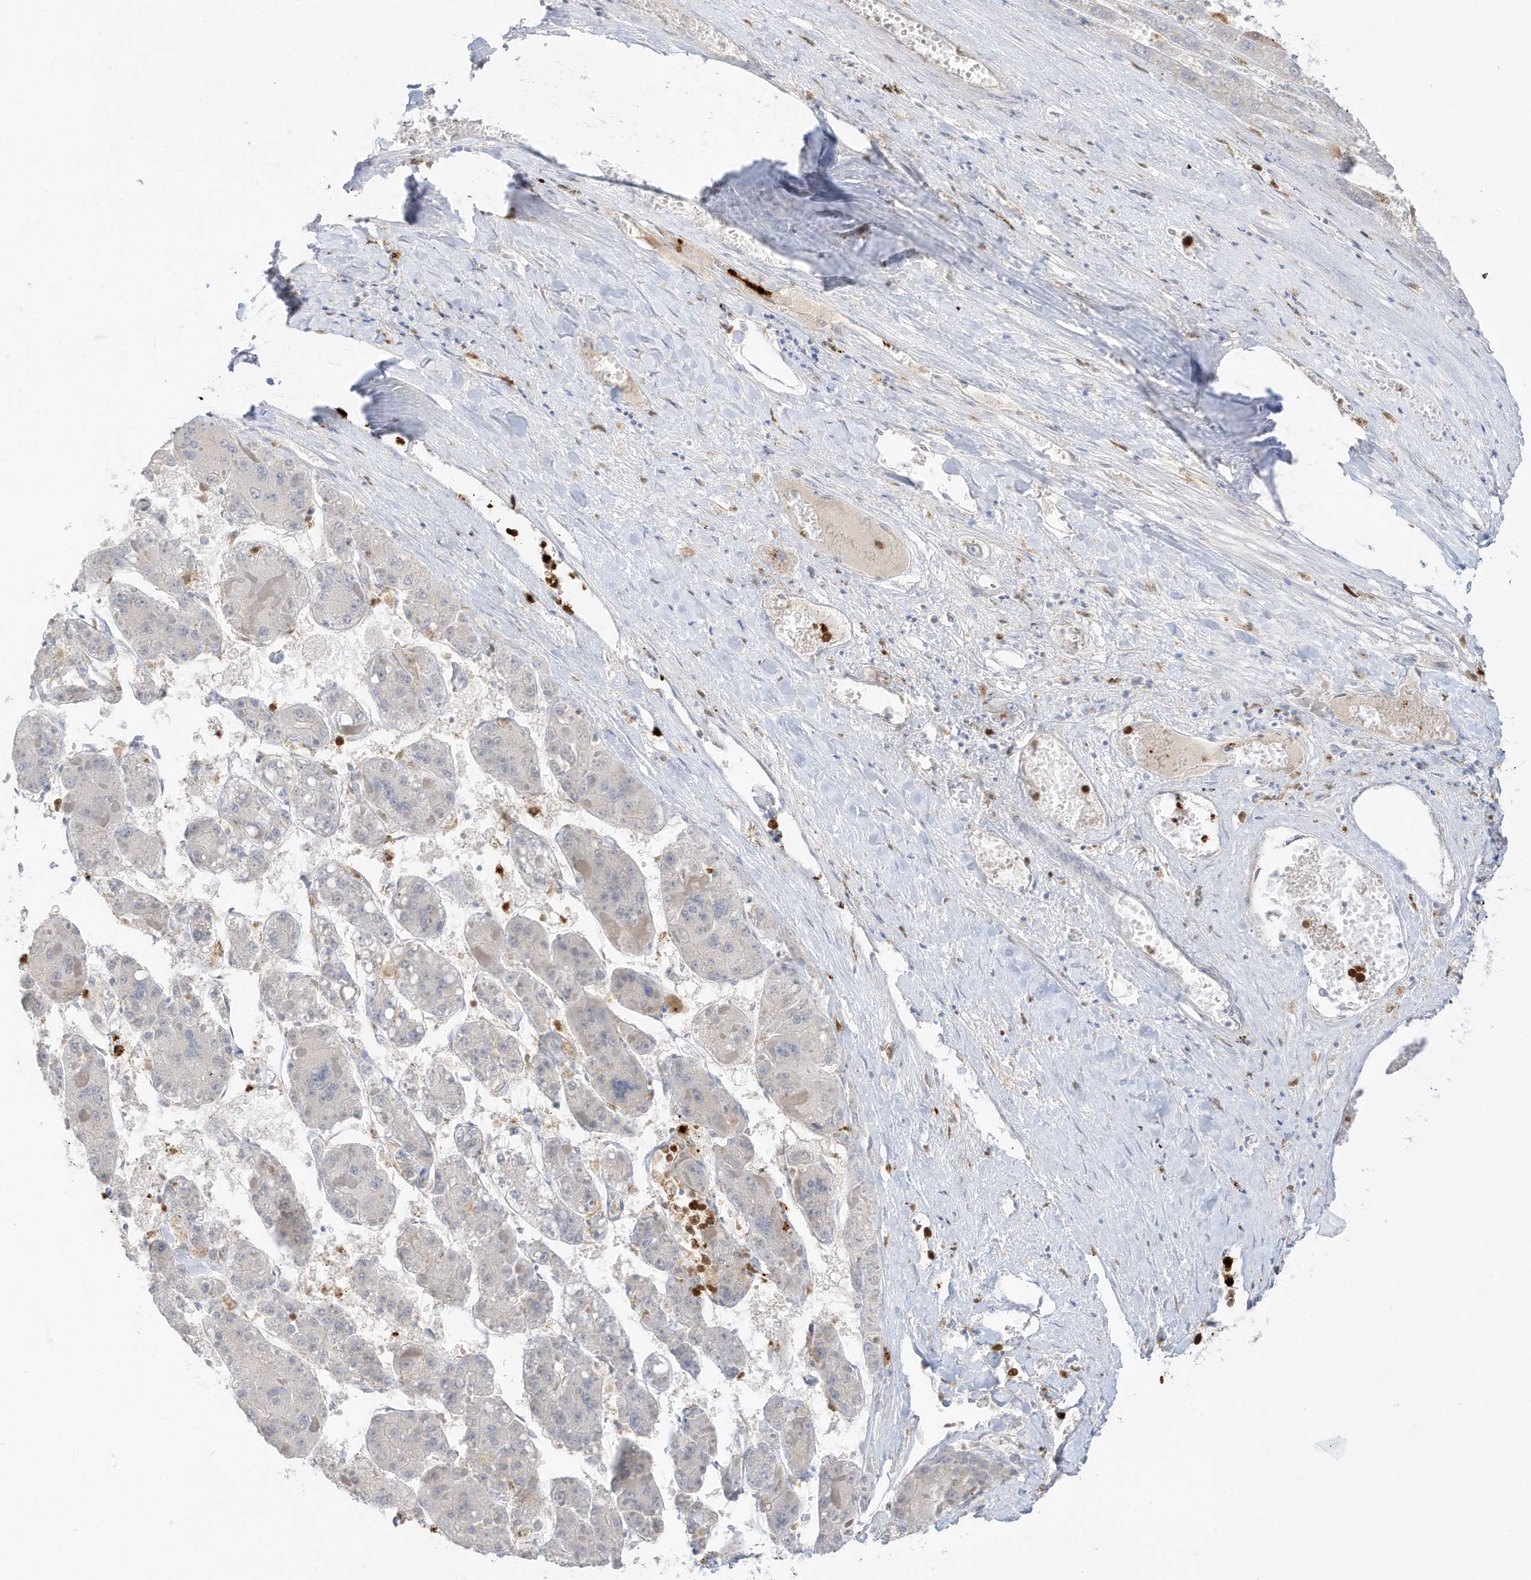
{"staining": {"intensity": "negative", "quantity": "none", "location": "none"}, "tissue": "liver cancer", "cell_type": "Tumor cells", "image_type": "cancer", "snomed": [{"axis": "morphology", "description": "Carcinoma, Hepatocellular, NOS"}, {"axis": "topography", "description": "Liver"}], "caption": "Human hepatocellular carcinoma (liver) stained for a protein using immunohistochemistry (IHC) demonstrates no positivity in tumor cells.", "gene": "GCA", "patient": {"sex": "female", "age": 73}}